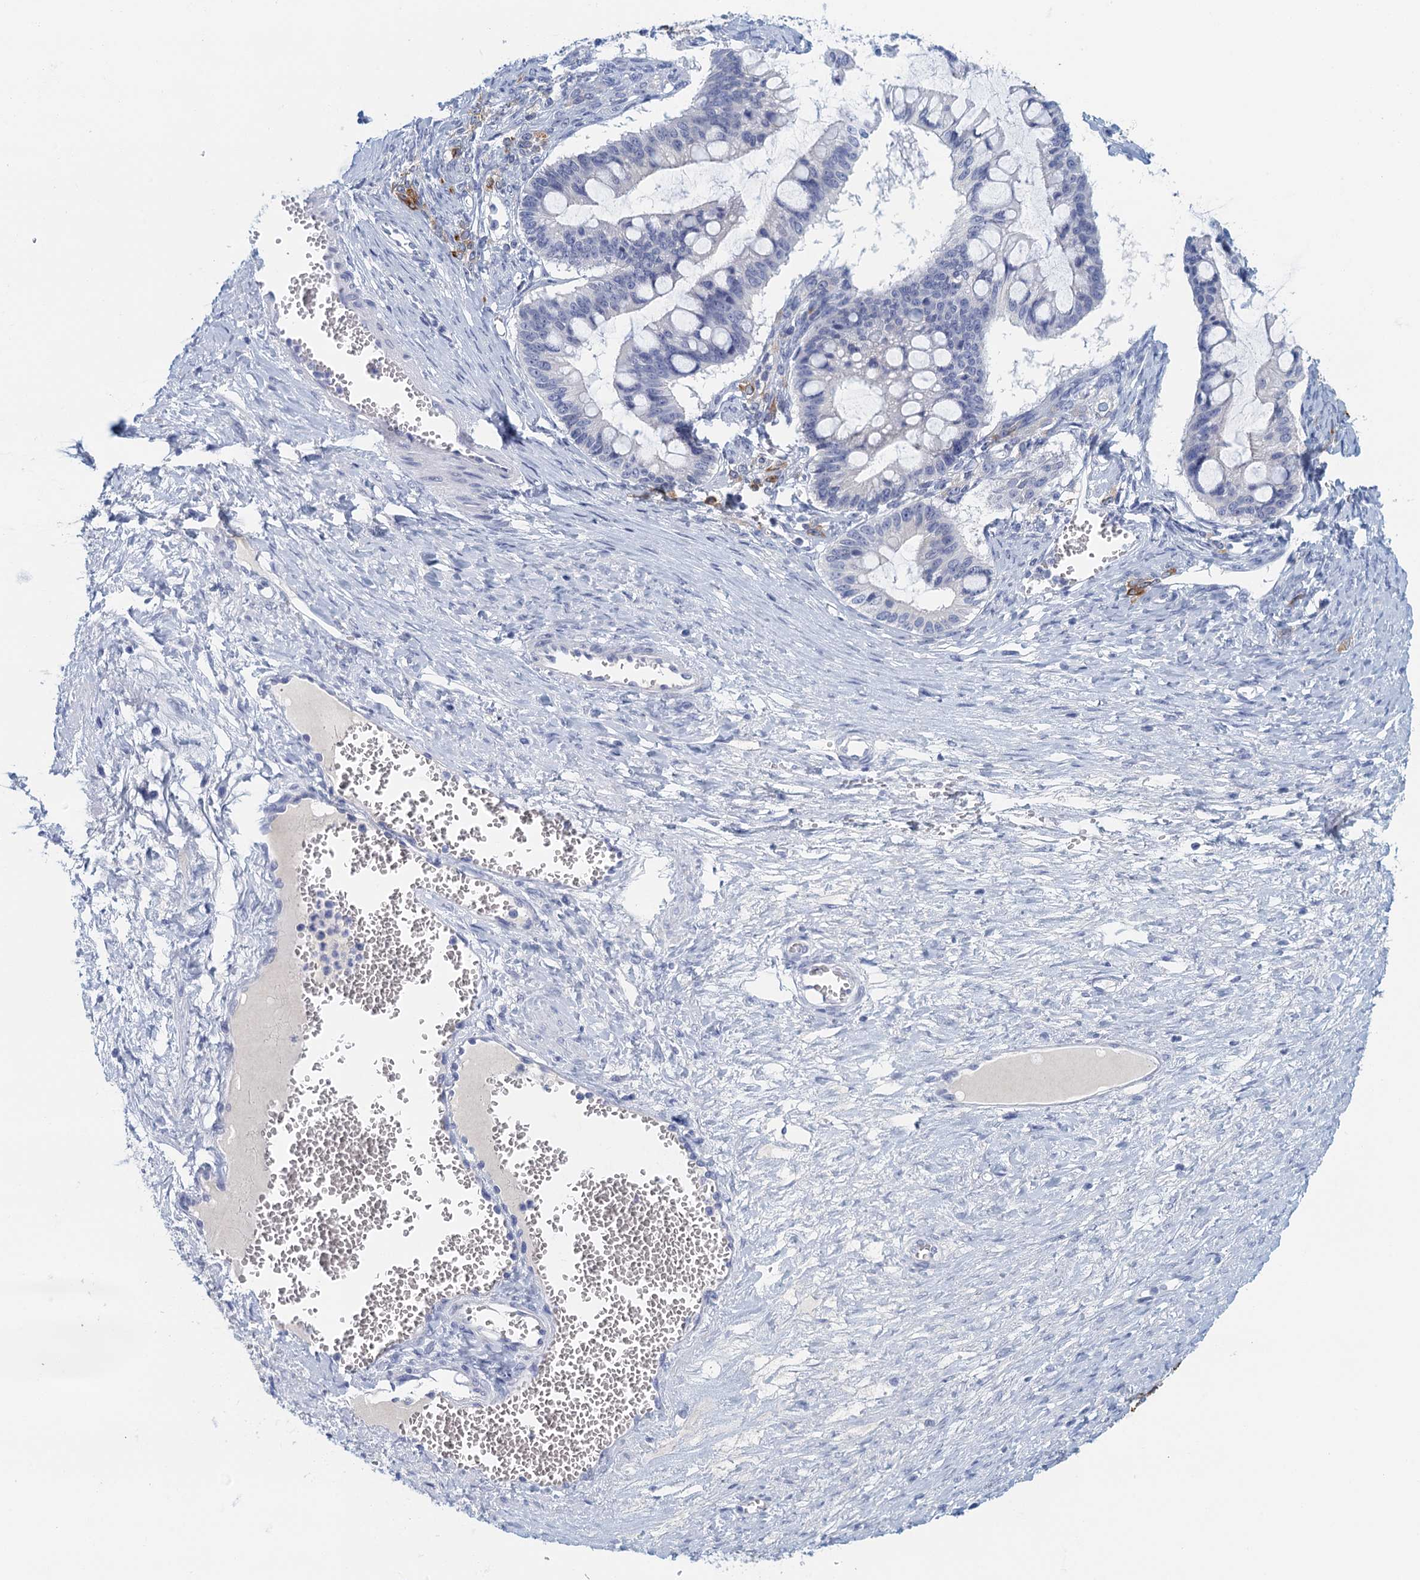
{"staining": {"intensity": "negative", "quantity": "none", "location": "none"}, "tissue": "ovarian cancer", "cell_type": "Tumor cells", "image_type": "cancer", "snomed": [{"axis": "morphology", "description": "Cystadenocarcinoma, mucinous, NOS"}, {"axis": "topography", "description": "Ovary"}], "caption": "An image of ovarian cancer stained for a protein shows no brown staining in tumor cells.", "gene": "CYP51A1", "patient": {"sex": "female", "age": 73}}